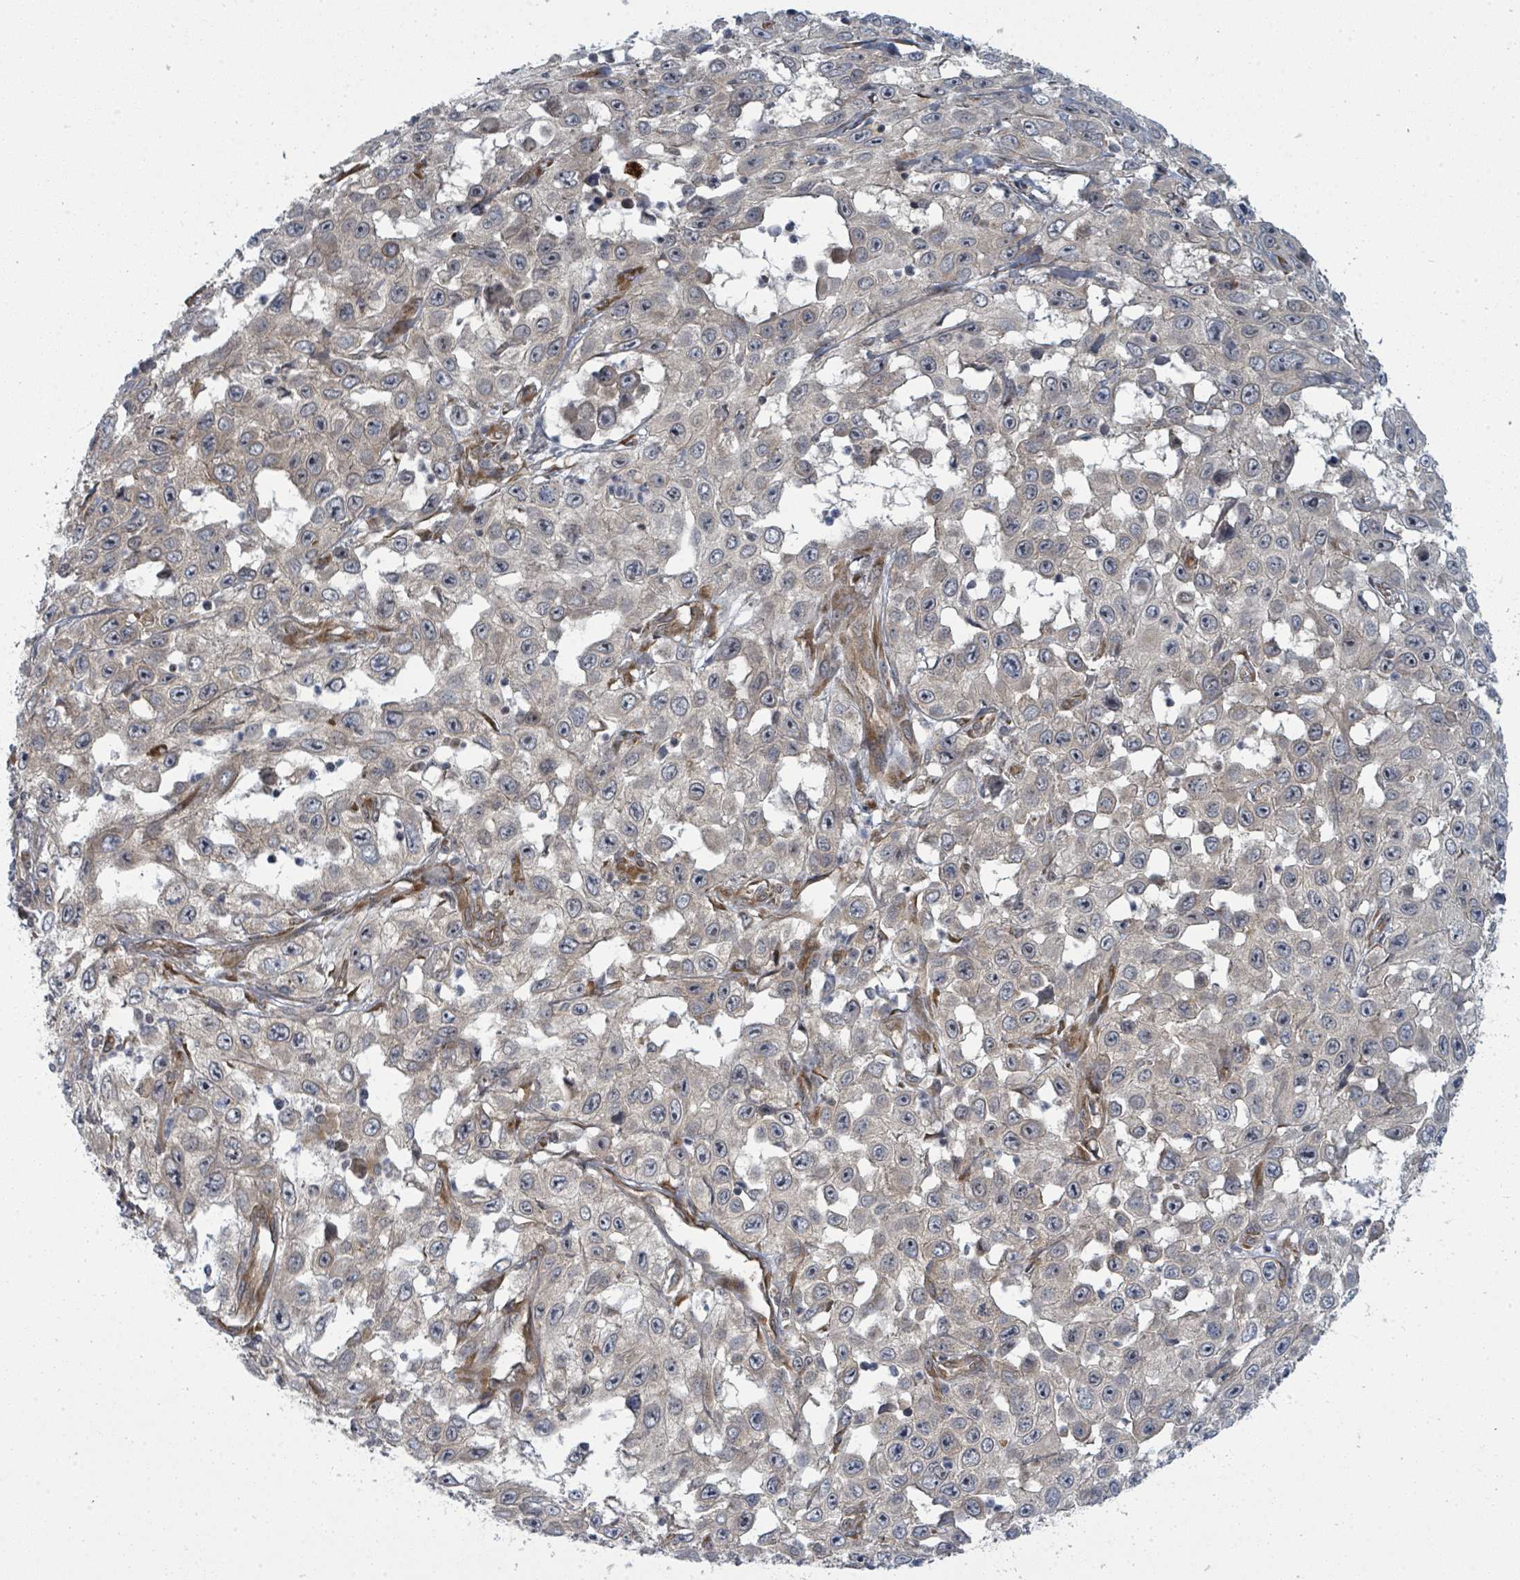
{"staining": {"intensity": "weak", "quantity": "<25%", "location": "cytoplasmic/membranous"}, "tissue": "skin cancer", "cell_type": "Tumor cells", "image_type": "cancer", "snomed": [{"axis": "morphology", "description": "Squamous cell carcinoma, NOS"}, {"axis": "topography", "description": "Skin"}], "caption": "Squamous cell carcinoma (skin) was stained to show a protein in brown. There is no significant positivity in tumor cells.", "gene": "PSMG2", "patient": {"sex": "male", "age": 82}}